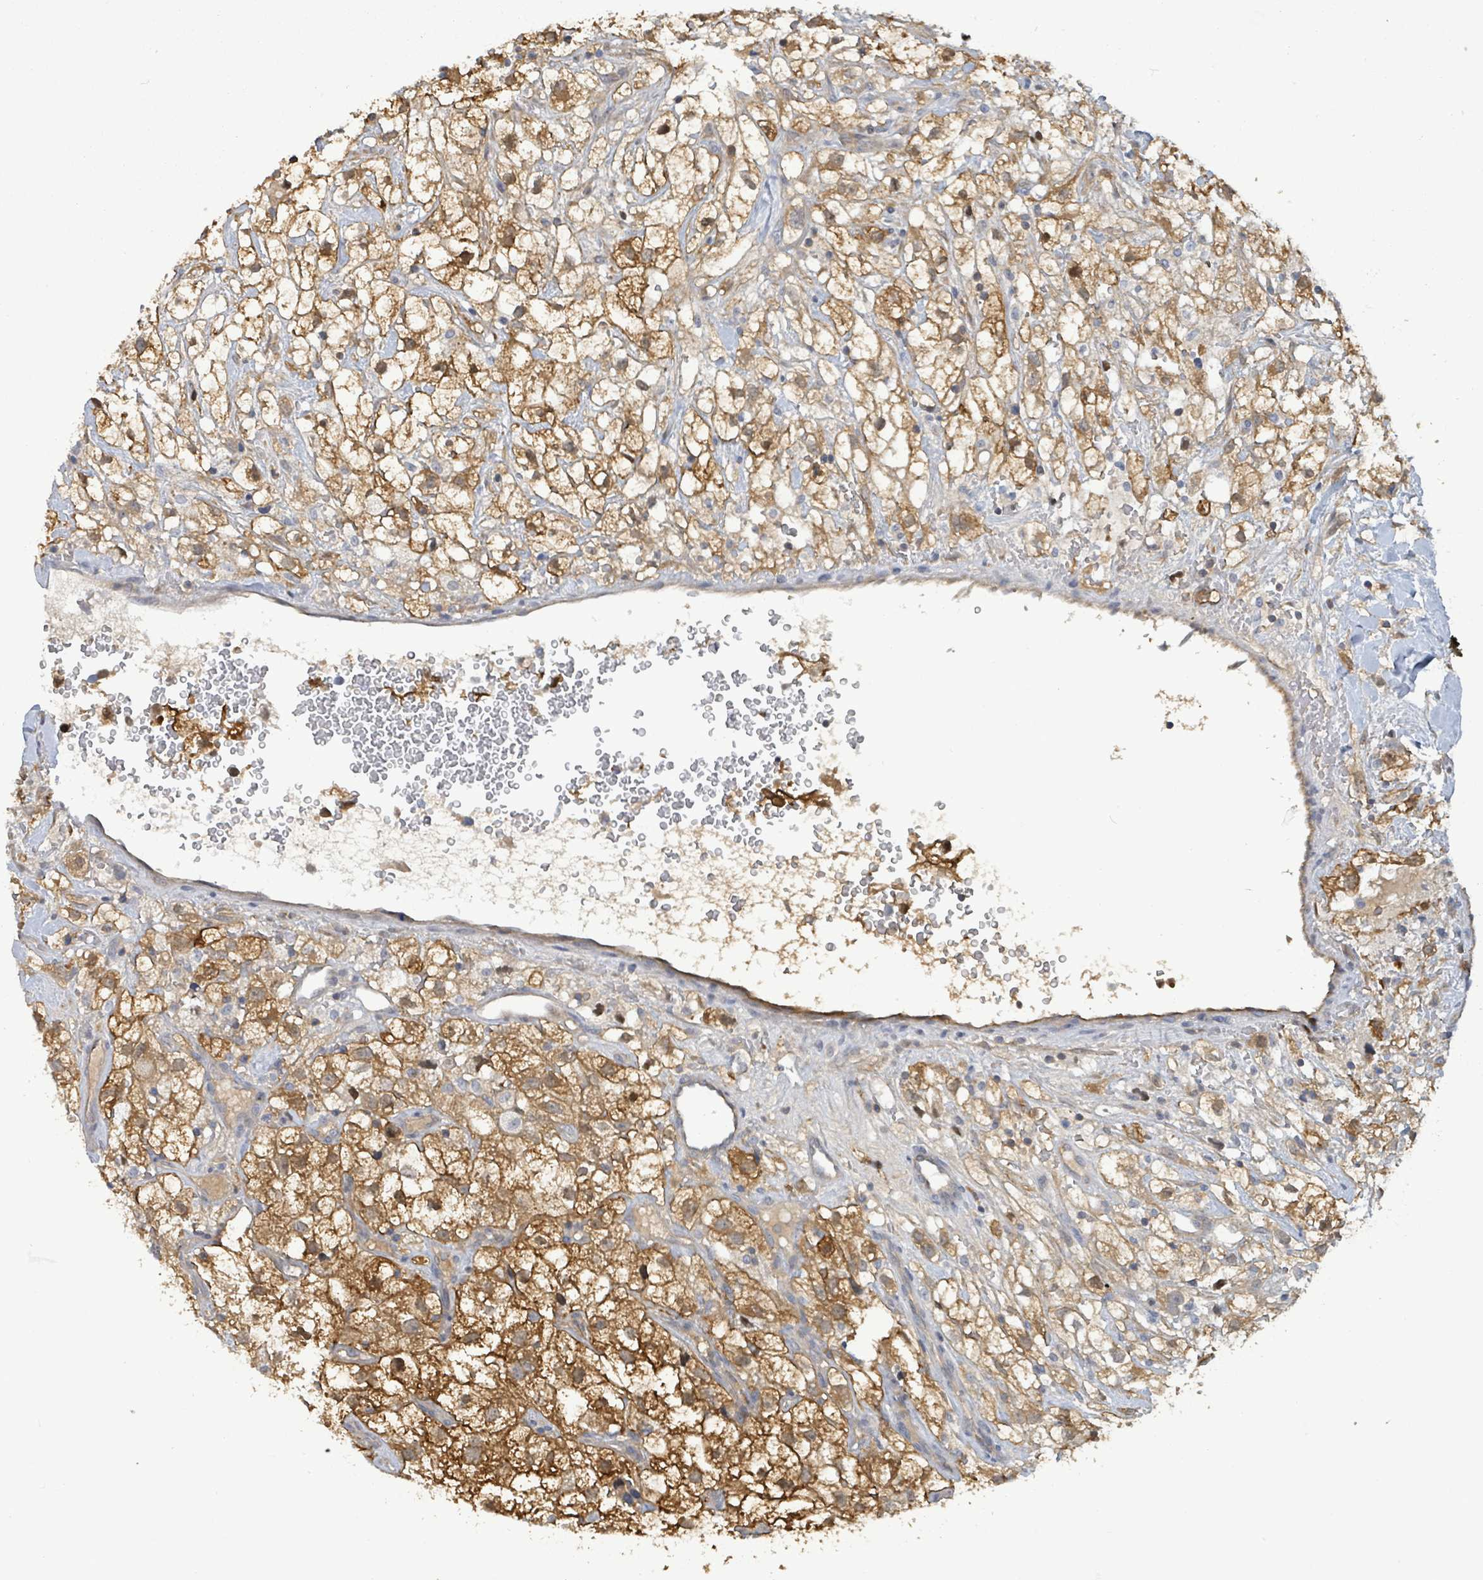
{"staining": {"intensity": "moderate", "quantity": ">75%", "location": "cytoplasmic/membranous"}, "tissue": "renal cancer", "cell_type": "Tumor cells", "image_type": "cancer", "snomed": [{"axis": "morphology", "description": "Adenocarcinoma, NOS"}, {"axis": "topography", "description": "Kidney"}], "caption": "A histopathology image of renal adenocarcinoma stained for a protein shows moderate cytoplasmic/membranous brown staining in tumor cells.", "gene": "PGAM1", "patient": {"sex": "male", "age": 59}}